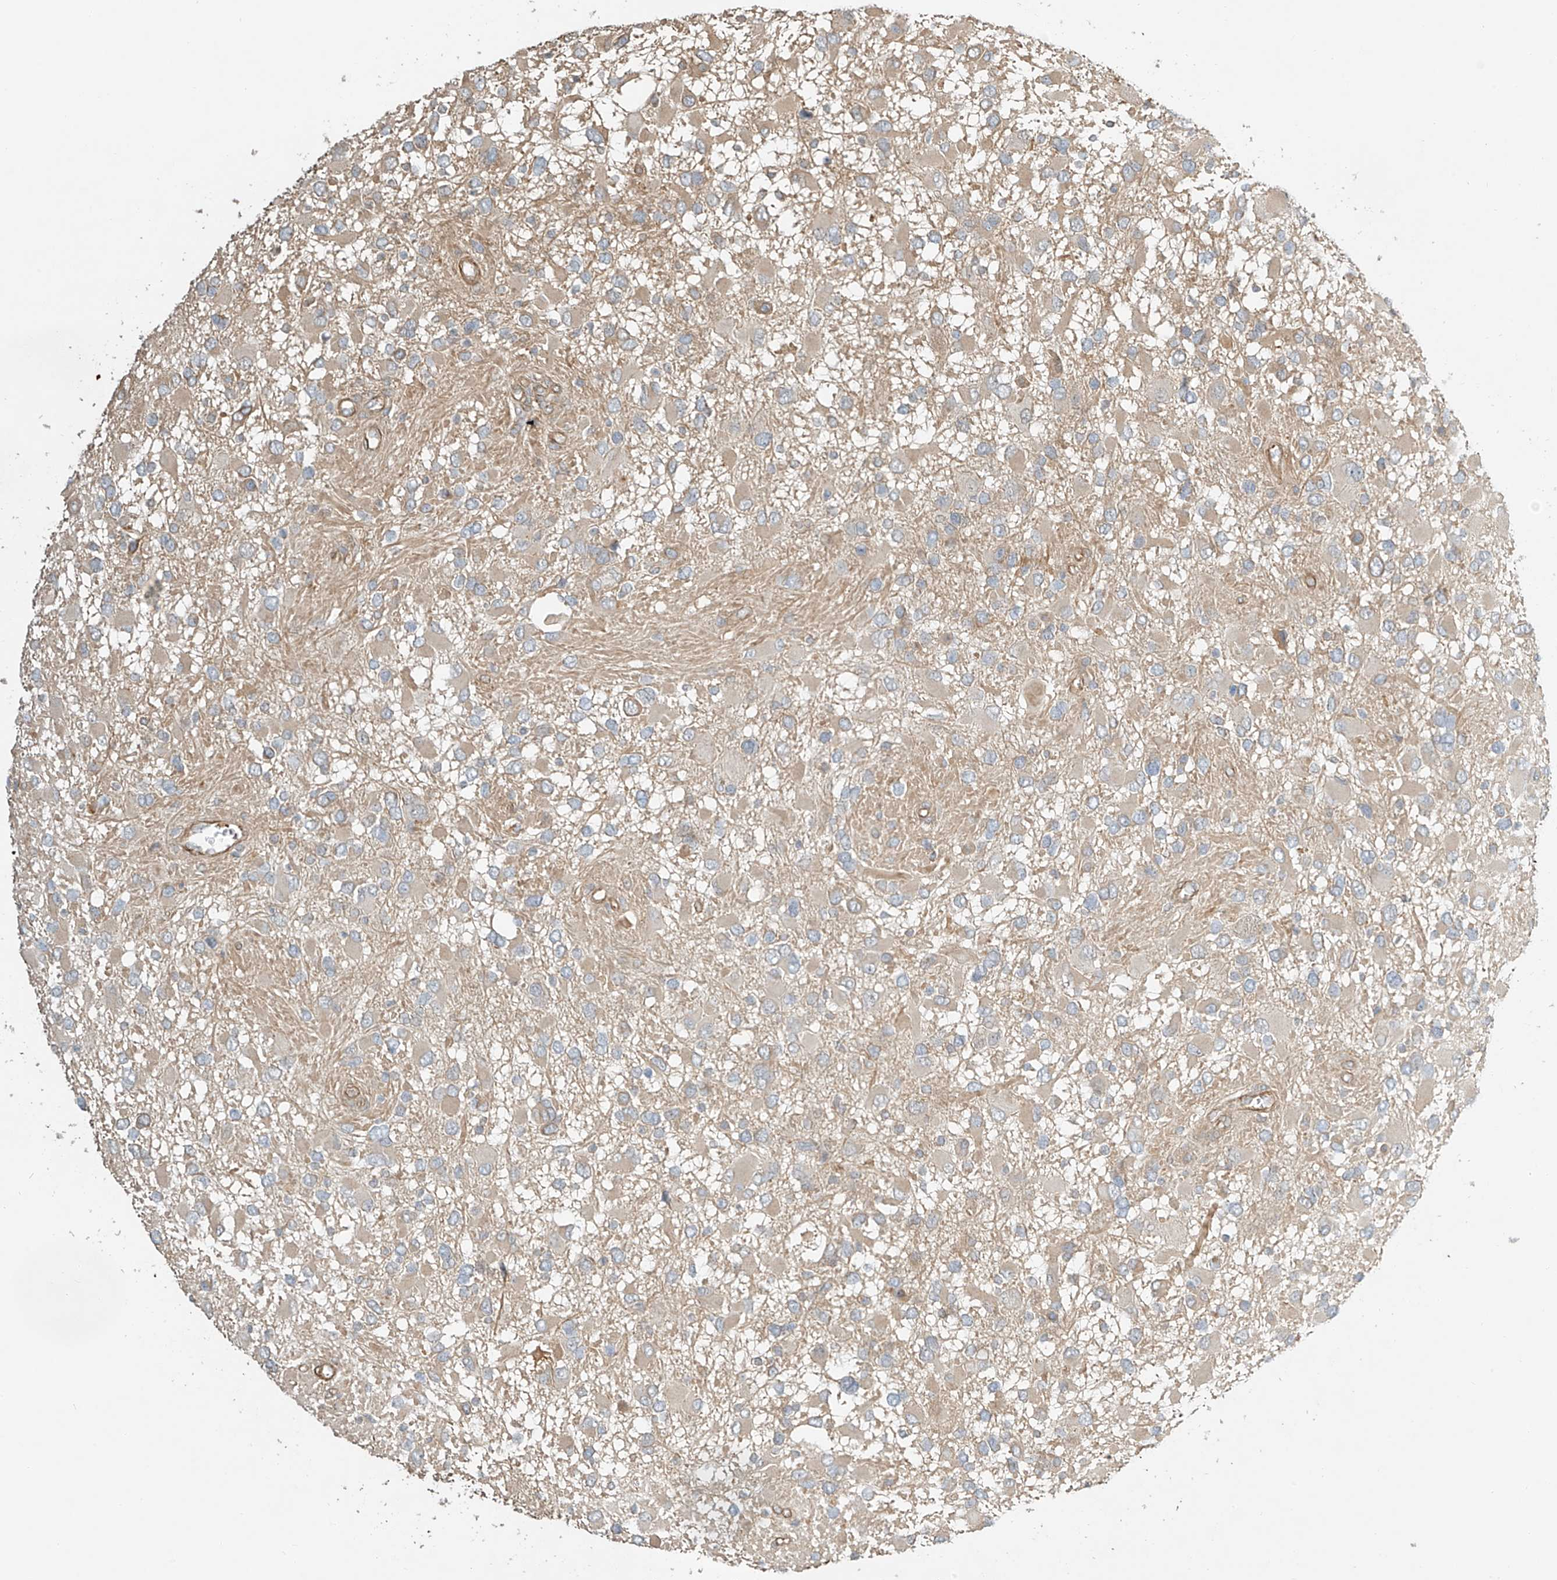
{"staining": {"intensity": "negative", "quantity": "none", "location": "none"}, "tissue": "glioma", "cell_type": "Tumor cells", "image_type": "cancer", "snomed": [{"axis": "morphology", "description": "Glioma, malignant, High grade"}, {"axis": "topography", "description": "Brain"}], "caption": "The histopathology image shows no staining of tumor cells in malignant glioma (high-grade). Brightfield microscopy of immunohistochemistry (IHC) stained with DAB (brown) and hematoxylin (blue), captured at high magnification.", "gene": "CSMD3", "patient": {"sex": "male", "age": 53}}